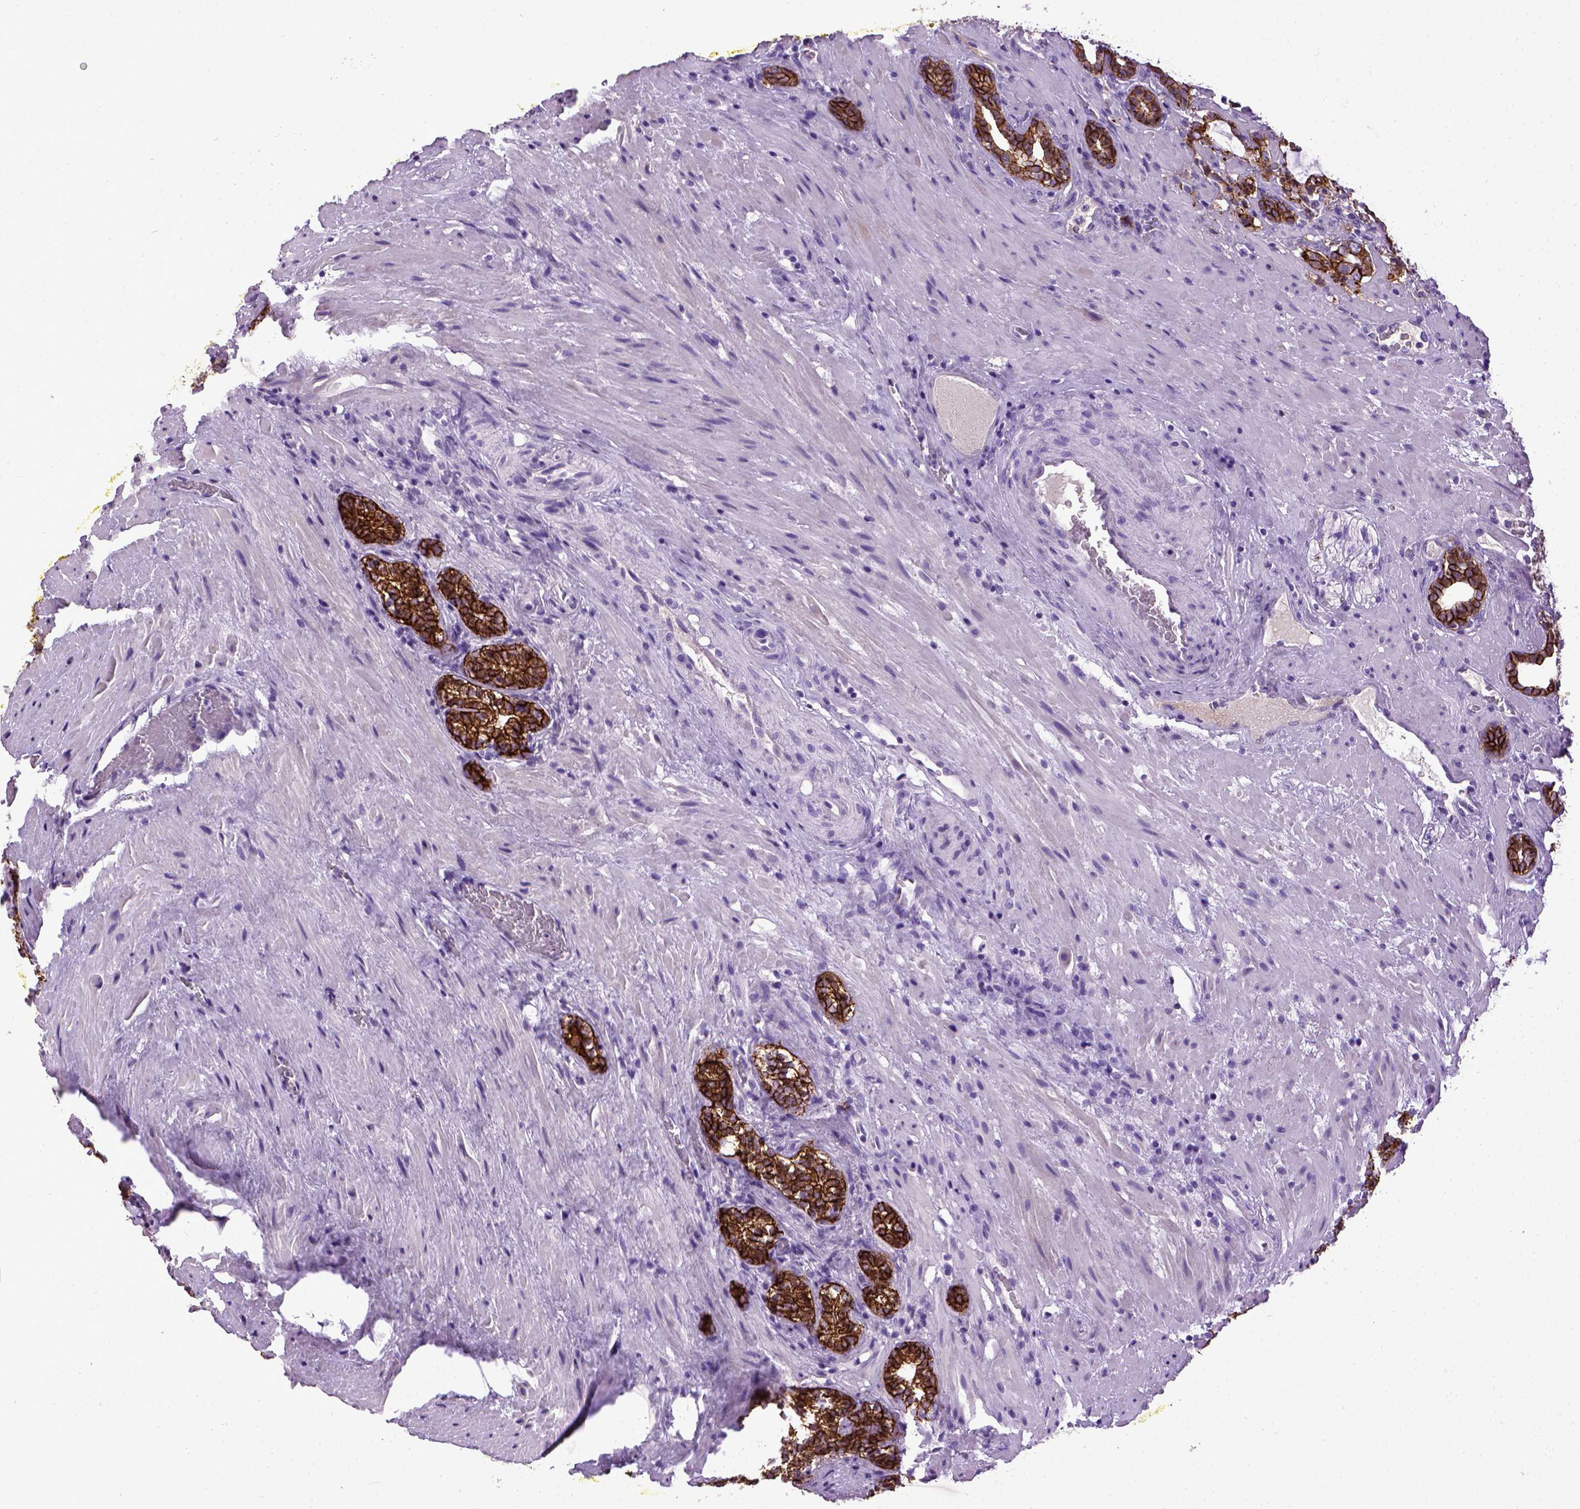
{"staining": {"intensity": "strong", "quantity": ">75%", "location": "cytoplasmic/membranous"}, "tissue": "prostate cancer", "cell_type": "Tumor cells", "image_type": "cancer", "snomed": [{"axis": "morphology", "description": "Adenocarcinoma, NOS"}, {"axis": "topography", "description": "Prostate"}], "caption": "Tumor cells reveal high levels of strong cytoplasmic/membranous staining in about >75% of cells in prostate cancer.", "gene": "CDH1", "patient": {"sex": "male", "age": 66}}